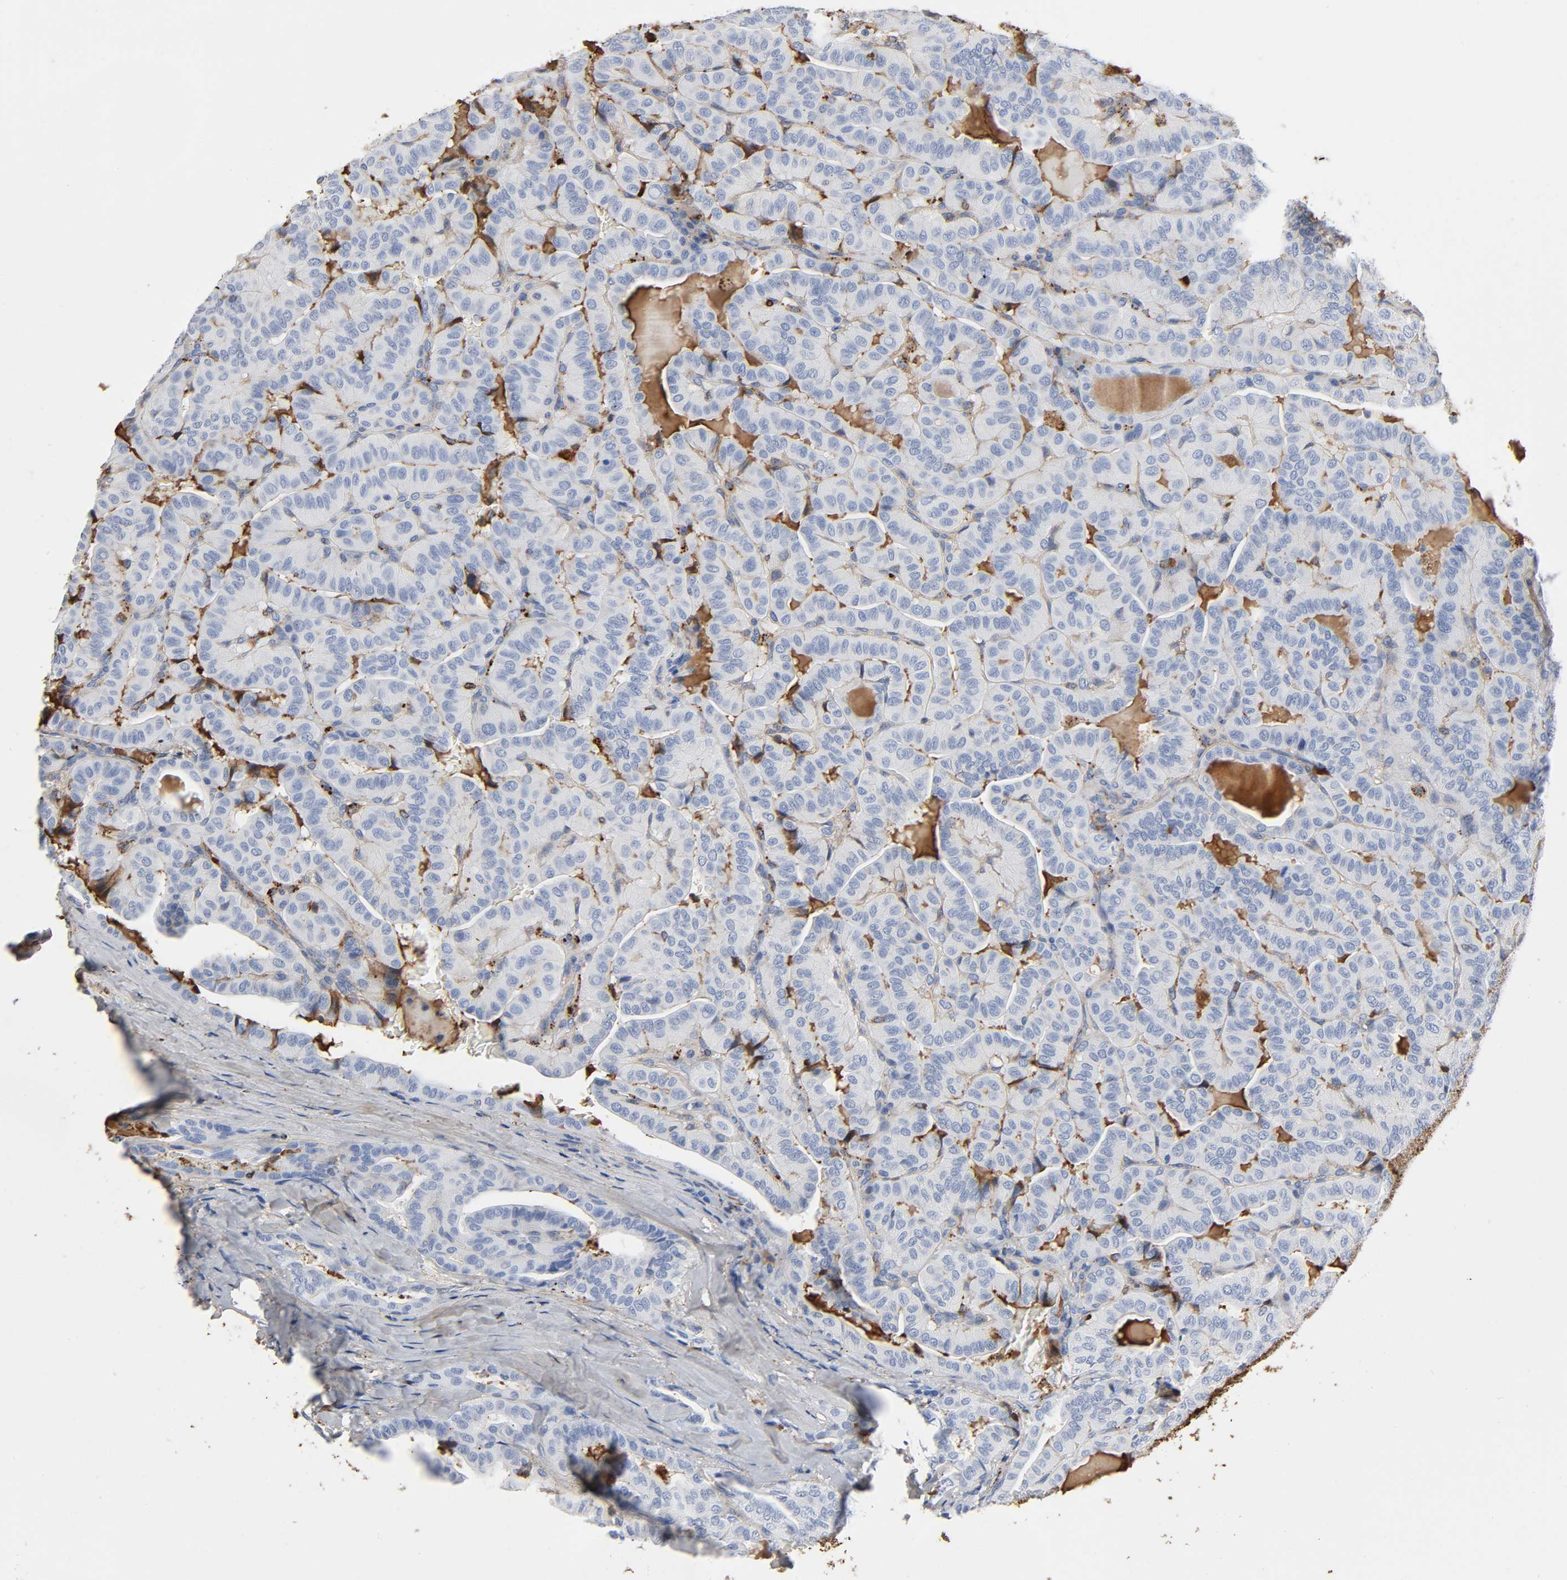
{"staining": {"intensity": "negative", "quantity": "none", "location": "none"}, "tissue": "thyroid cancer", "cell_type": "Tumor cells", "image_type": "cancer", "snomed": [{"axis": "morphology", "description": "Papillary adenocarcinoma, NOS"}, {"axis": "topography", "description": "Thyroid gland"}], "caption": "Immunohistochemical staining of thyroid cancer demonstrates no significant positivity in tumor cells.", "gene": "C3", "patient": {"sex": "male", "age": 77}}